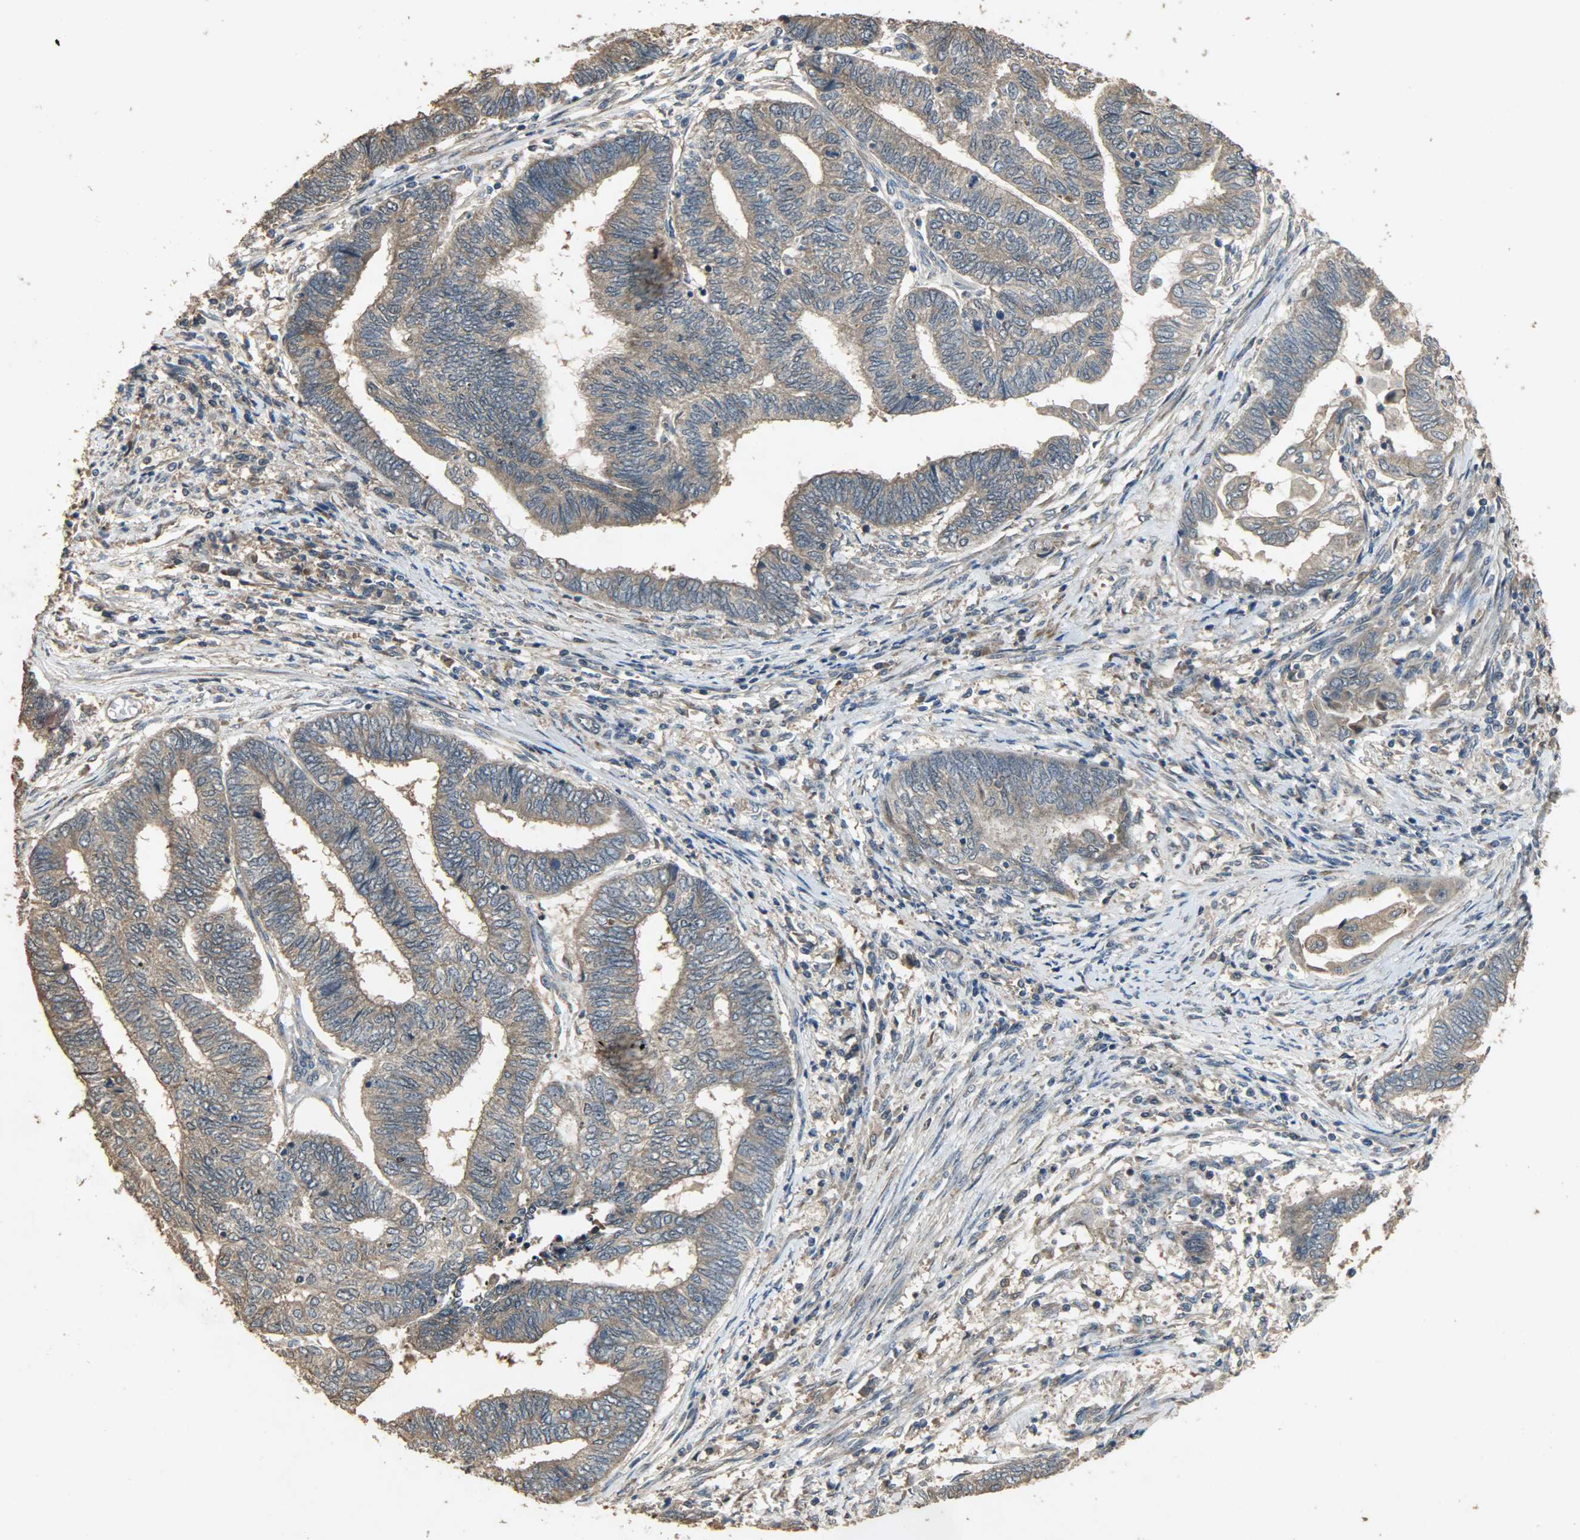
{"staining": {"intensity": "weak", "quantity": ">75%", "location": "cytoplasmic/membranous"}, "tissue": "endometrial cancer", "cell_type": "Tumor cells", "image_type": "cancer", "snomed": [{"axis": "morphology", "description": "Adenocarcinoma, NOS"}, {"axis": "topography", "description": "Uterus"}, {"axis": "topography", "description": "Endometrium"}], "caption": "Weak cytoplasmic/membranous expression is present in about >75% of tumor cells in endometrial cancer (adenocarcinoma).", "gene": "CDKN2C", "patient": {"sex": "female", "age": 70}}